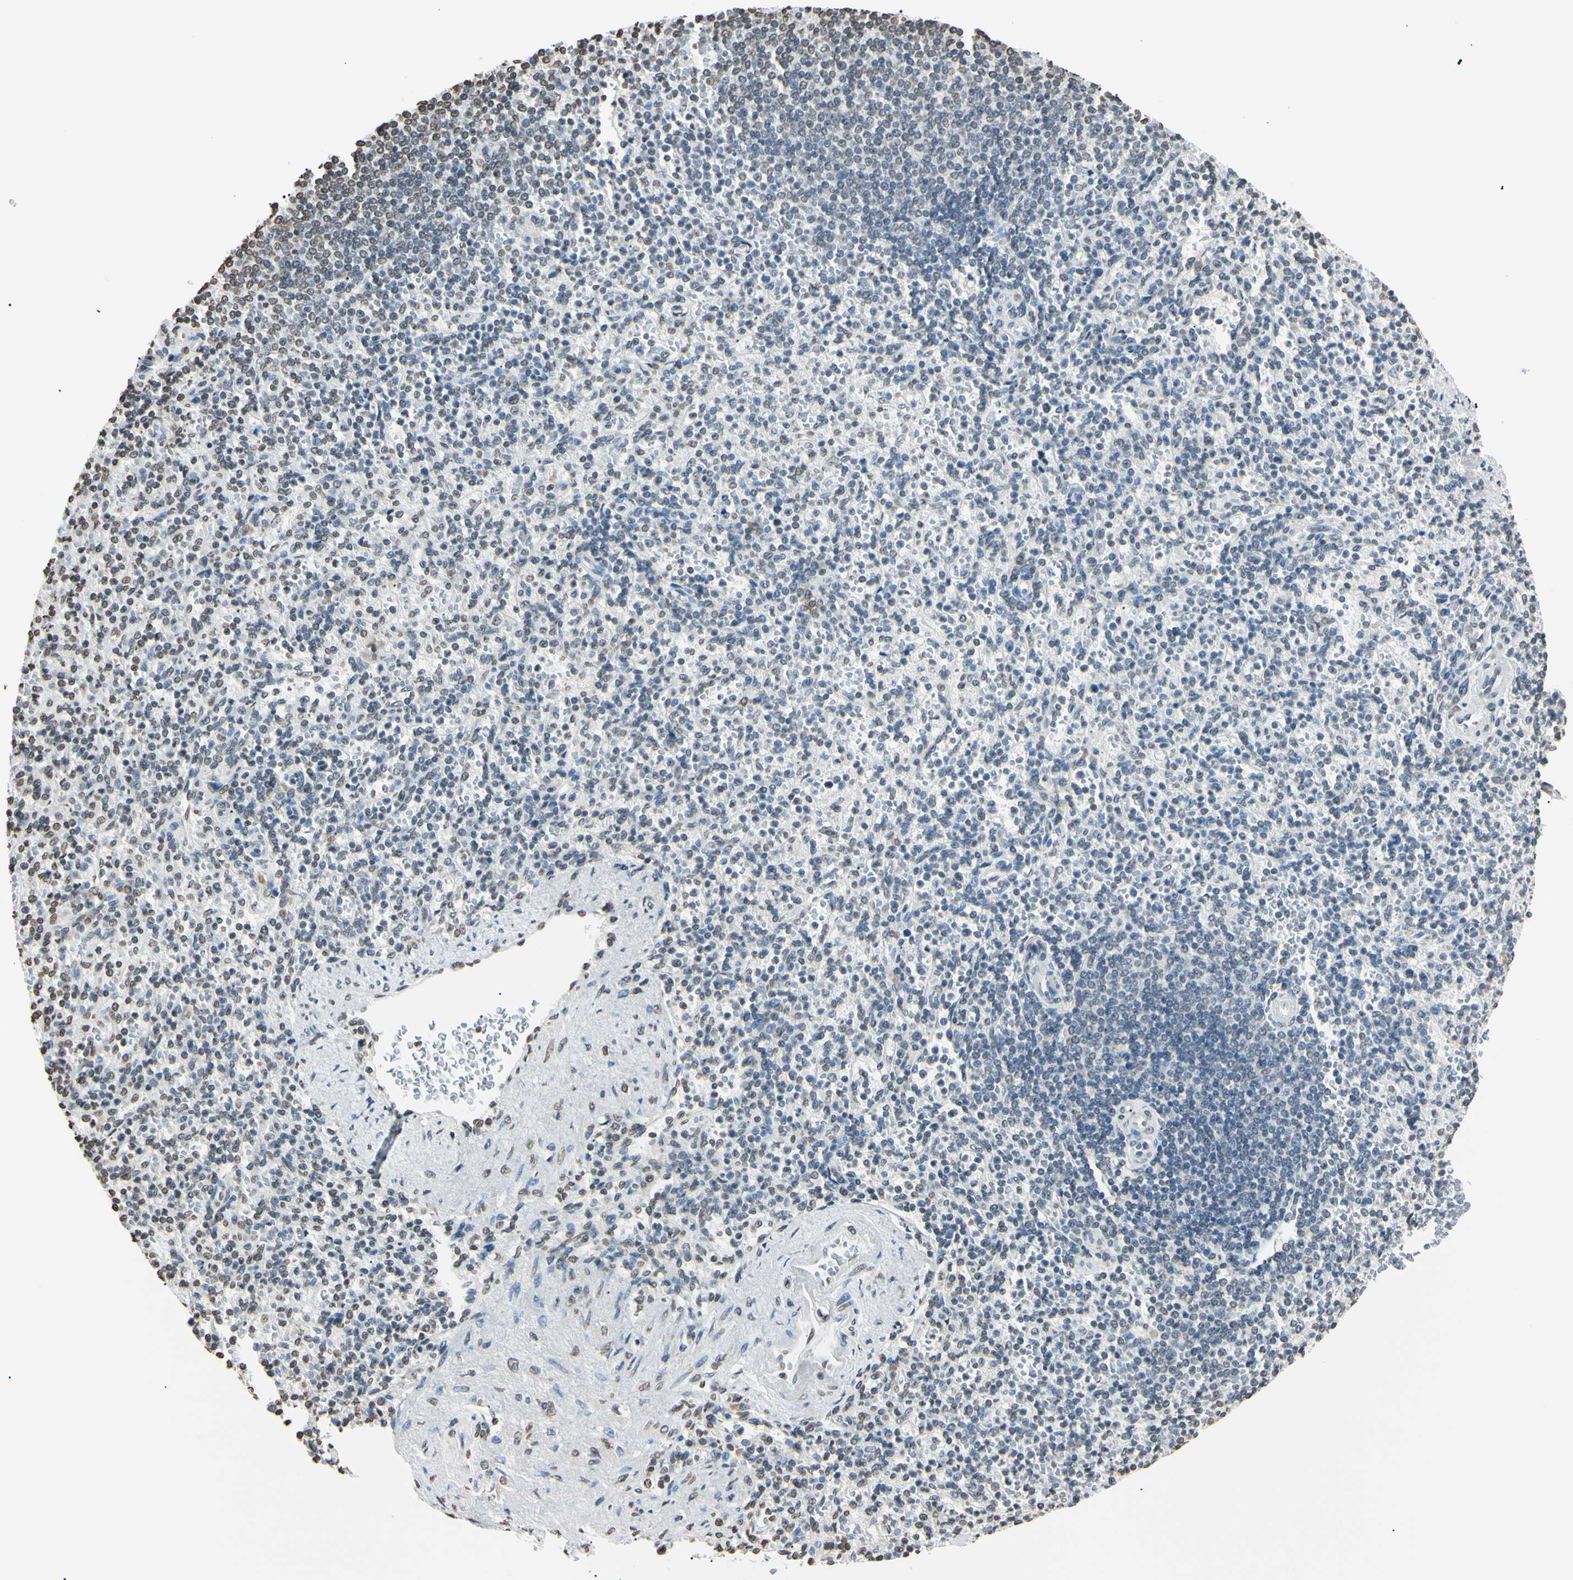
{"staining": {"intensity": "weak", "quantity": "<25%", "location": "nuclear"}, "tissue": "spleen", "cell_type": "Cells in red pulp", "image_type": "normal", "snomed": [{"axis": "morphology", "description": "Normal tissue, NOS"}, {"axis": "topography", "description": "Spleen"}], "caption": "Spleen was stained to show a protein in brown. There is no significant expression in cells in red pulp. Nuclei are stained in blue.", "gene": "CDC45", "patient": {"sex": "female", "age": 74}}